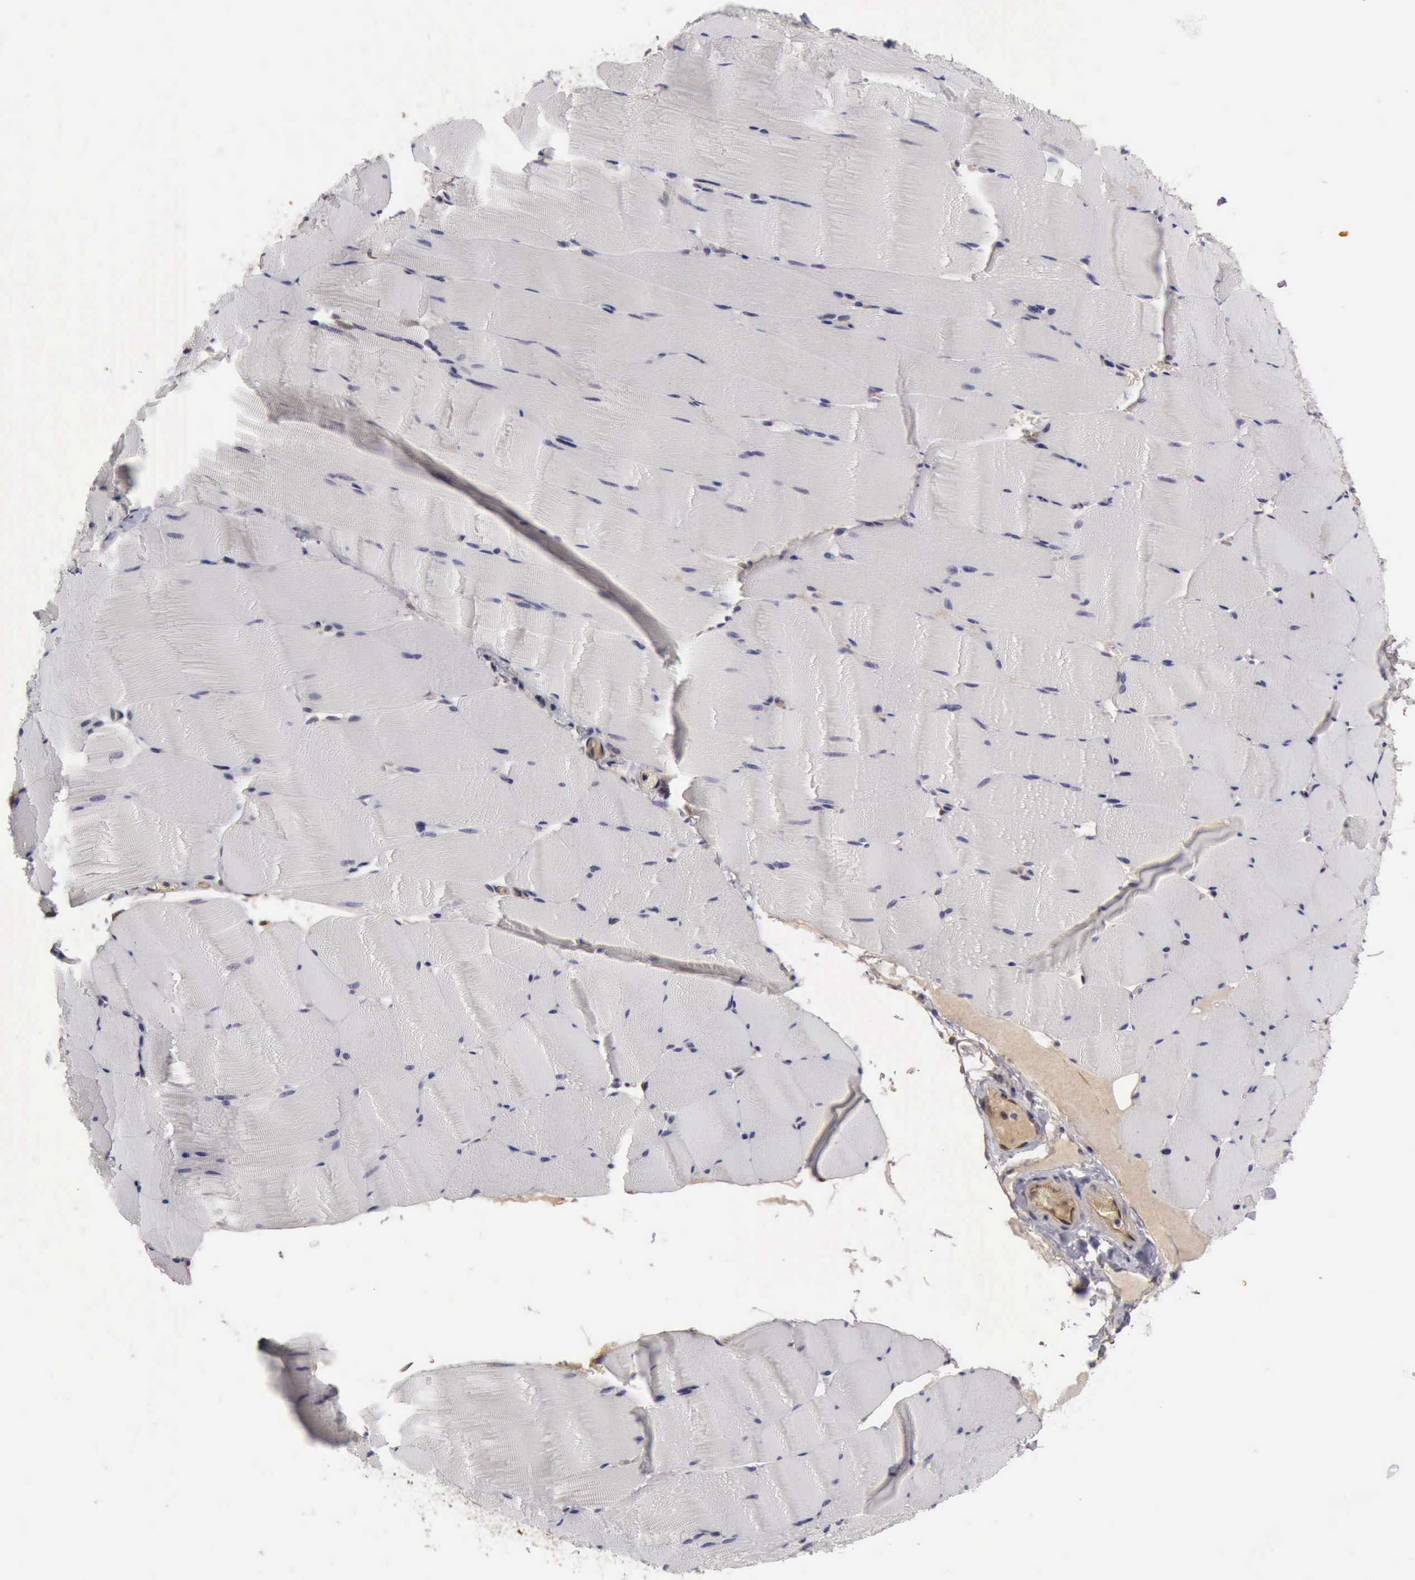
{"staining": {"intensity": "negative", "quantity": "none", "location": "none"}, "tissue": "skeletal muscle", "cell_type": "Myocytes", "image_type": "normal", "snomed": [{"axis": "morphology", "description": "Normal tissue, NOS"}, {"axis": "topography", "description": "Skeletal muscle"}], "caption": "Myocytes show no significant protein staining in benign skeletal muscle. The staining is performed using DAB (3,3'-diaminobenzidine) brown chromogen with nuclei counter-stained in using hematoxylin.", "gene": "BMX", "patient": {"sex": "male", "age": 62}}